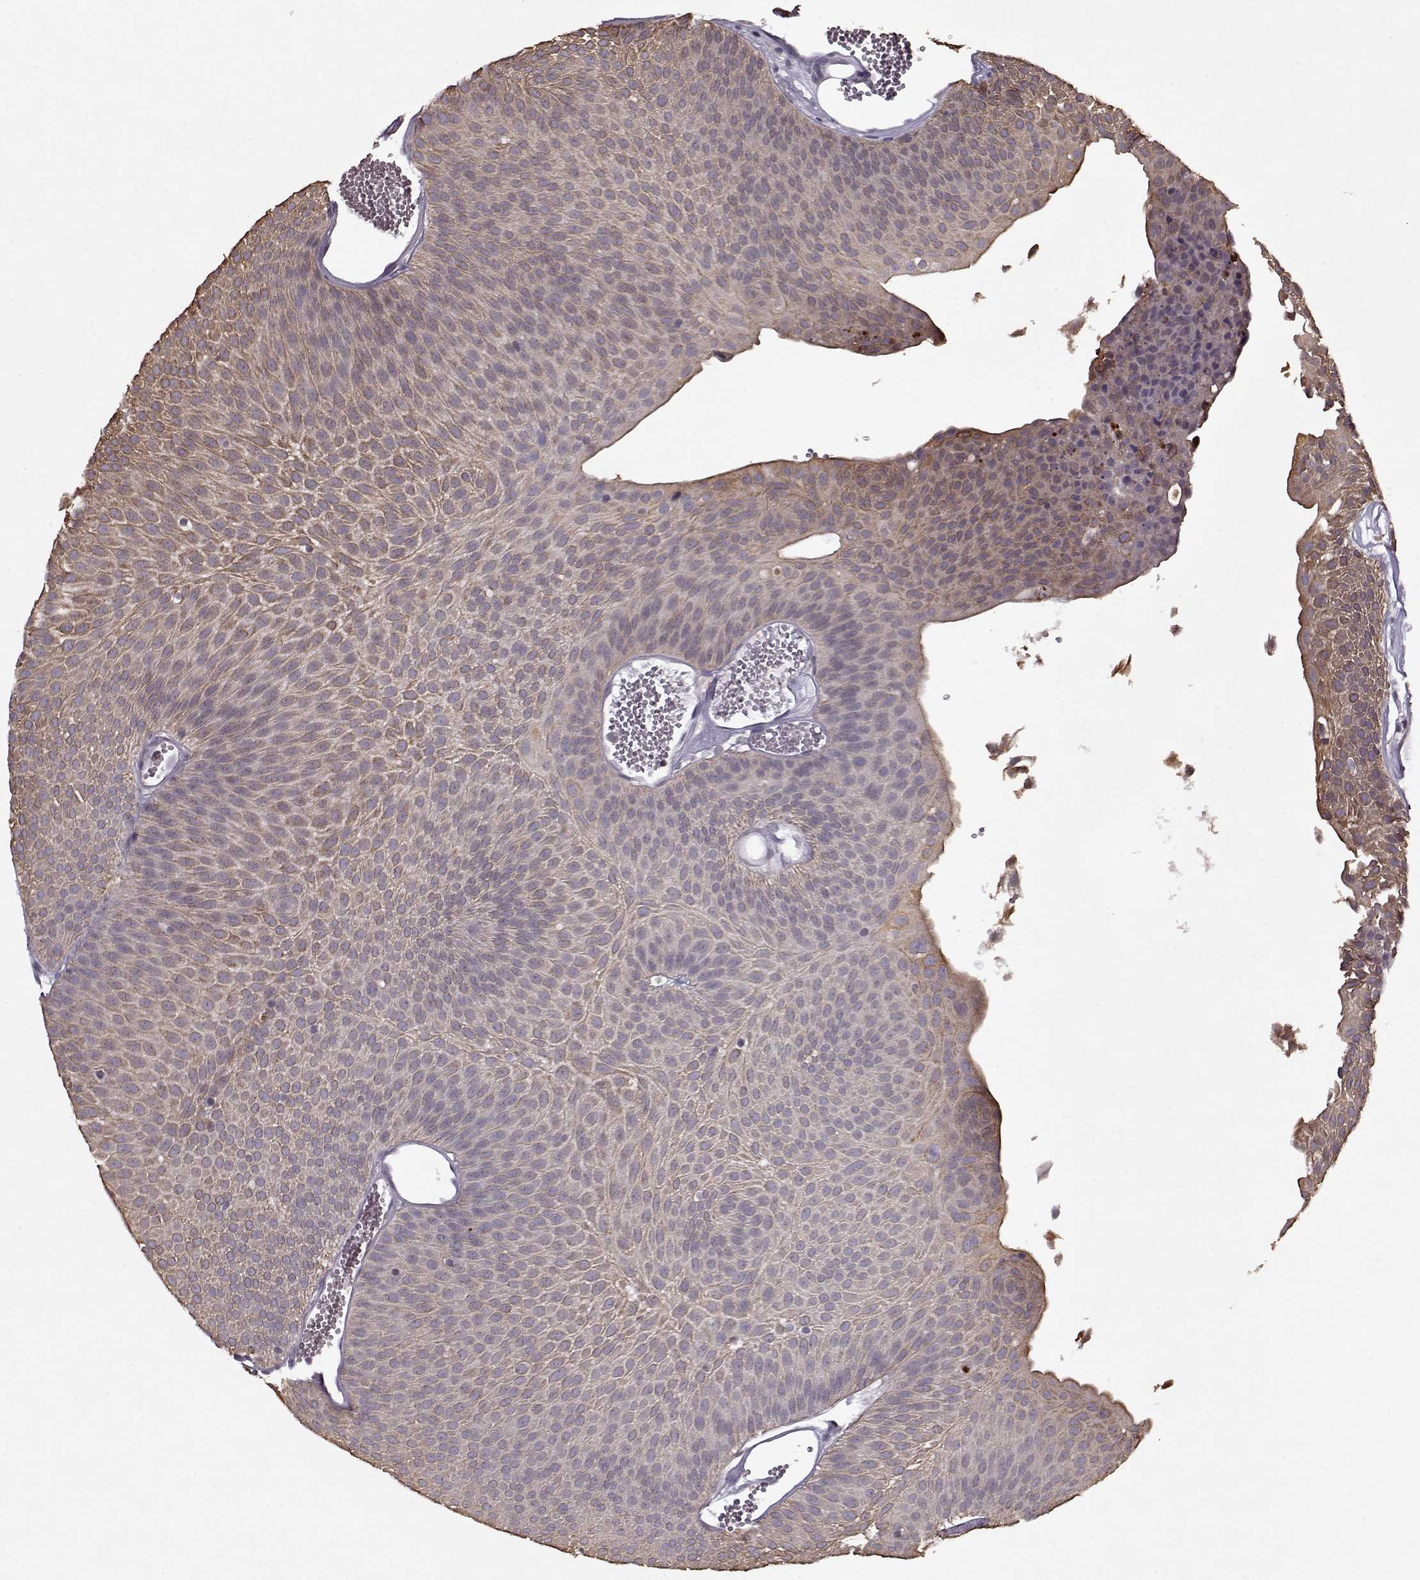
{"staining": {"intensity": "moderate", "quantity": "<25%", "location": "cytoplasmic/membranous"}, "tissue": "urothelial cancer", "cell_type": "Tumor cells", "image_type": "cancer", "snomed": [{"axis": "morphology", "description": "Urothelial carcinoma, Low grade"}, {"axis": "topography", "description": "Urinary bladder"}], "caption": "About <25% of tumor cells in human urothelial cancer exhibit moderate cytoplasmic/membranous protein positivity as visualized by brown immunohistochemical staining.", "gene": "KRT9", "patient": {"sex": "male", "age": 52}}